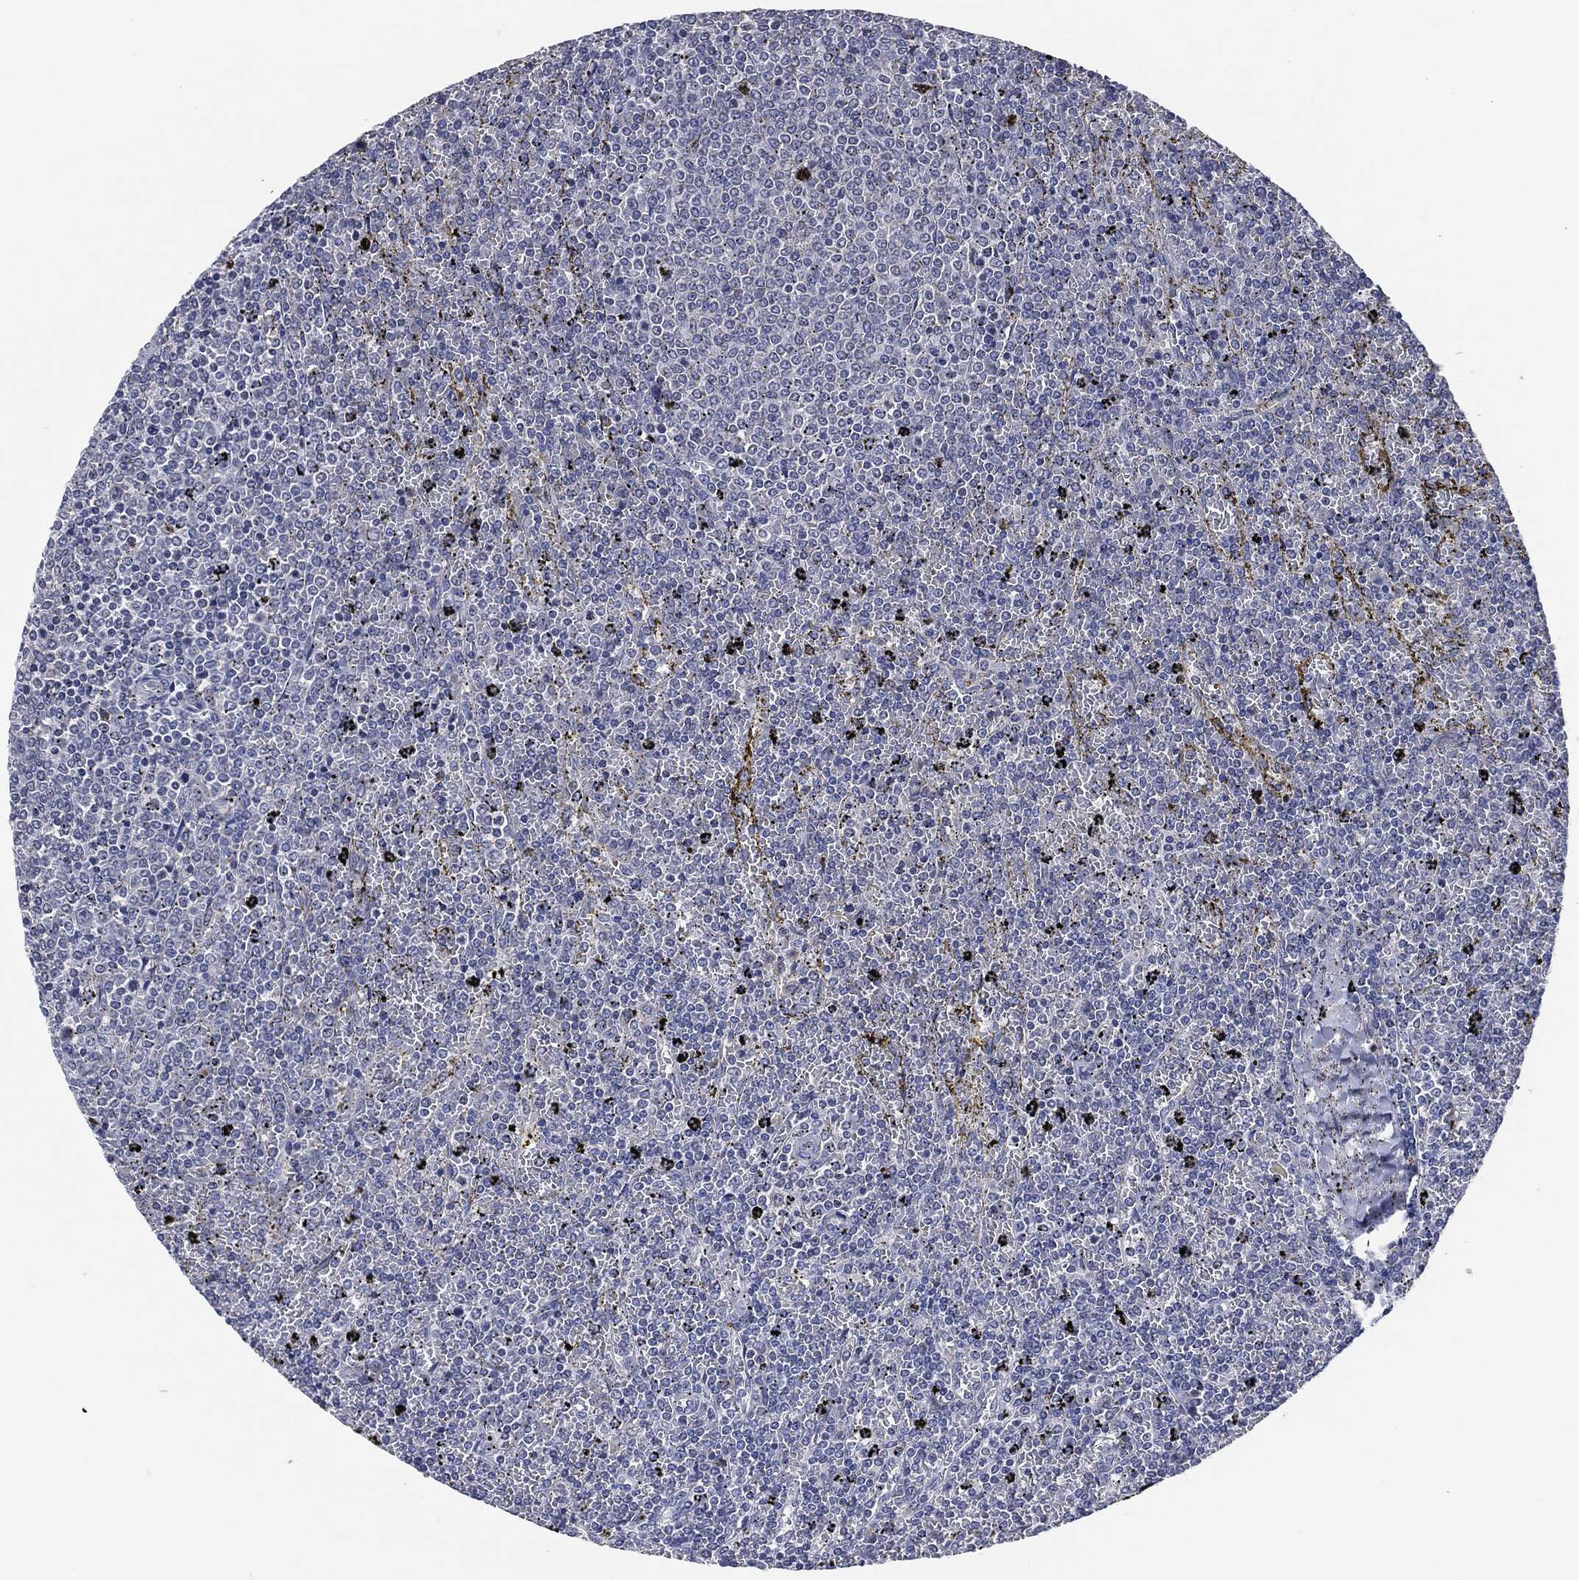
{"staining": {"intensity": "negative", "quantity": "none", "location": "none"}, "tissue": "lymphoma", "cell_type": "Tumor cells", "image_type": "cancer", "snomed": [{"axis": "morphology", "description": "Malignant lymphoma, non-Hodgkin's type, Low grade"}, {"axis": "topography", "description": "Spleen"}], "caption": "This is an immunohistochemistry histopathology image of malignant lymphoma, non-Hodgkin's type (low-grade). There is no expression in tumor cells.", "gene": "IL2RG", "patient": {"sex": "female", "age": 77}}